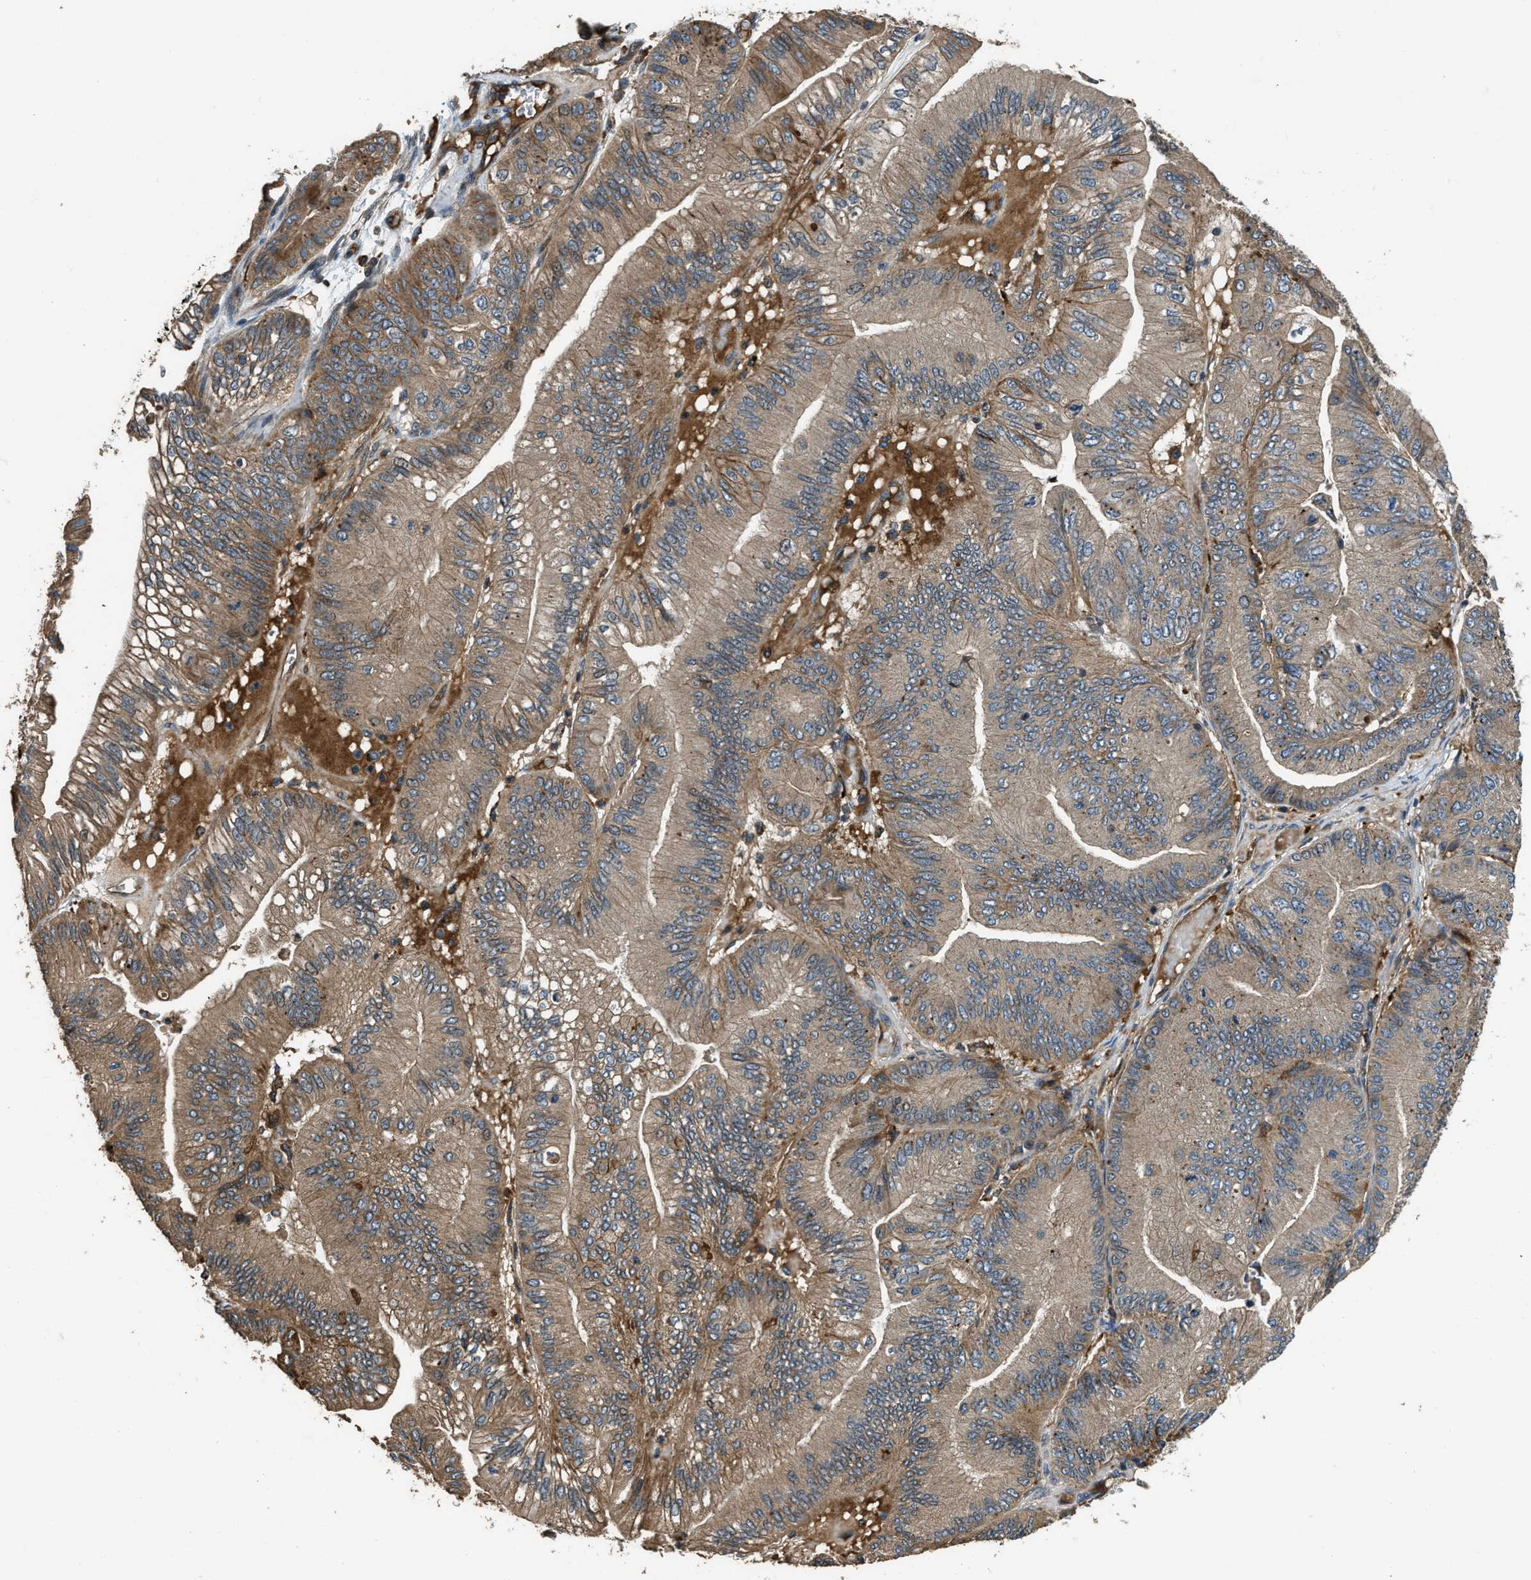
{"staining": {"intensity": "moderate", "quantity": ">75%", "location": "cytoplasmic/membranous"}, "tissue": "ovarian cancer", "cell_type": "Tumor cells", "image_type": "cancer", "snomed": [{"axis": "morphology", "description": "Cystadenocarcinoma, mucinous, NOS"}, {"axis": "topography", "description": "Ovary"}], "caption": "A brown stain shows moderate cytoplasmic/membranous expression of a protein in human mucinous cystadenocarcinoma (ovarian) tumor cells.", "gene": "GGH", "patient": {"sex": "female", "age": 61}}